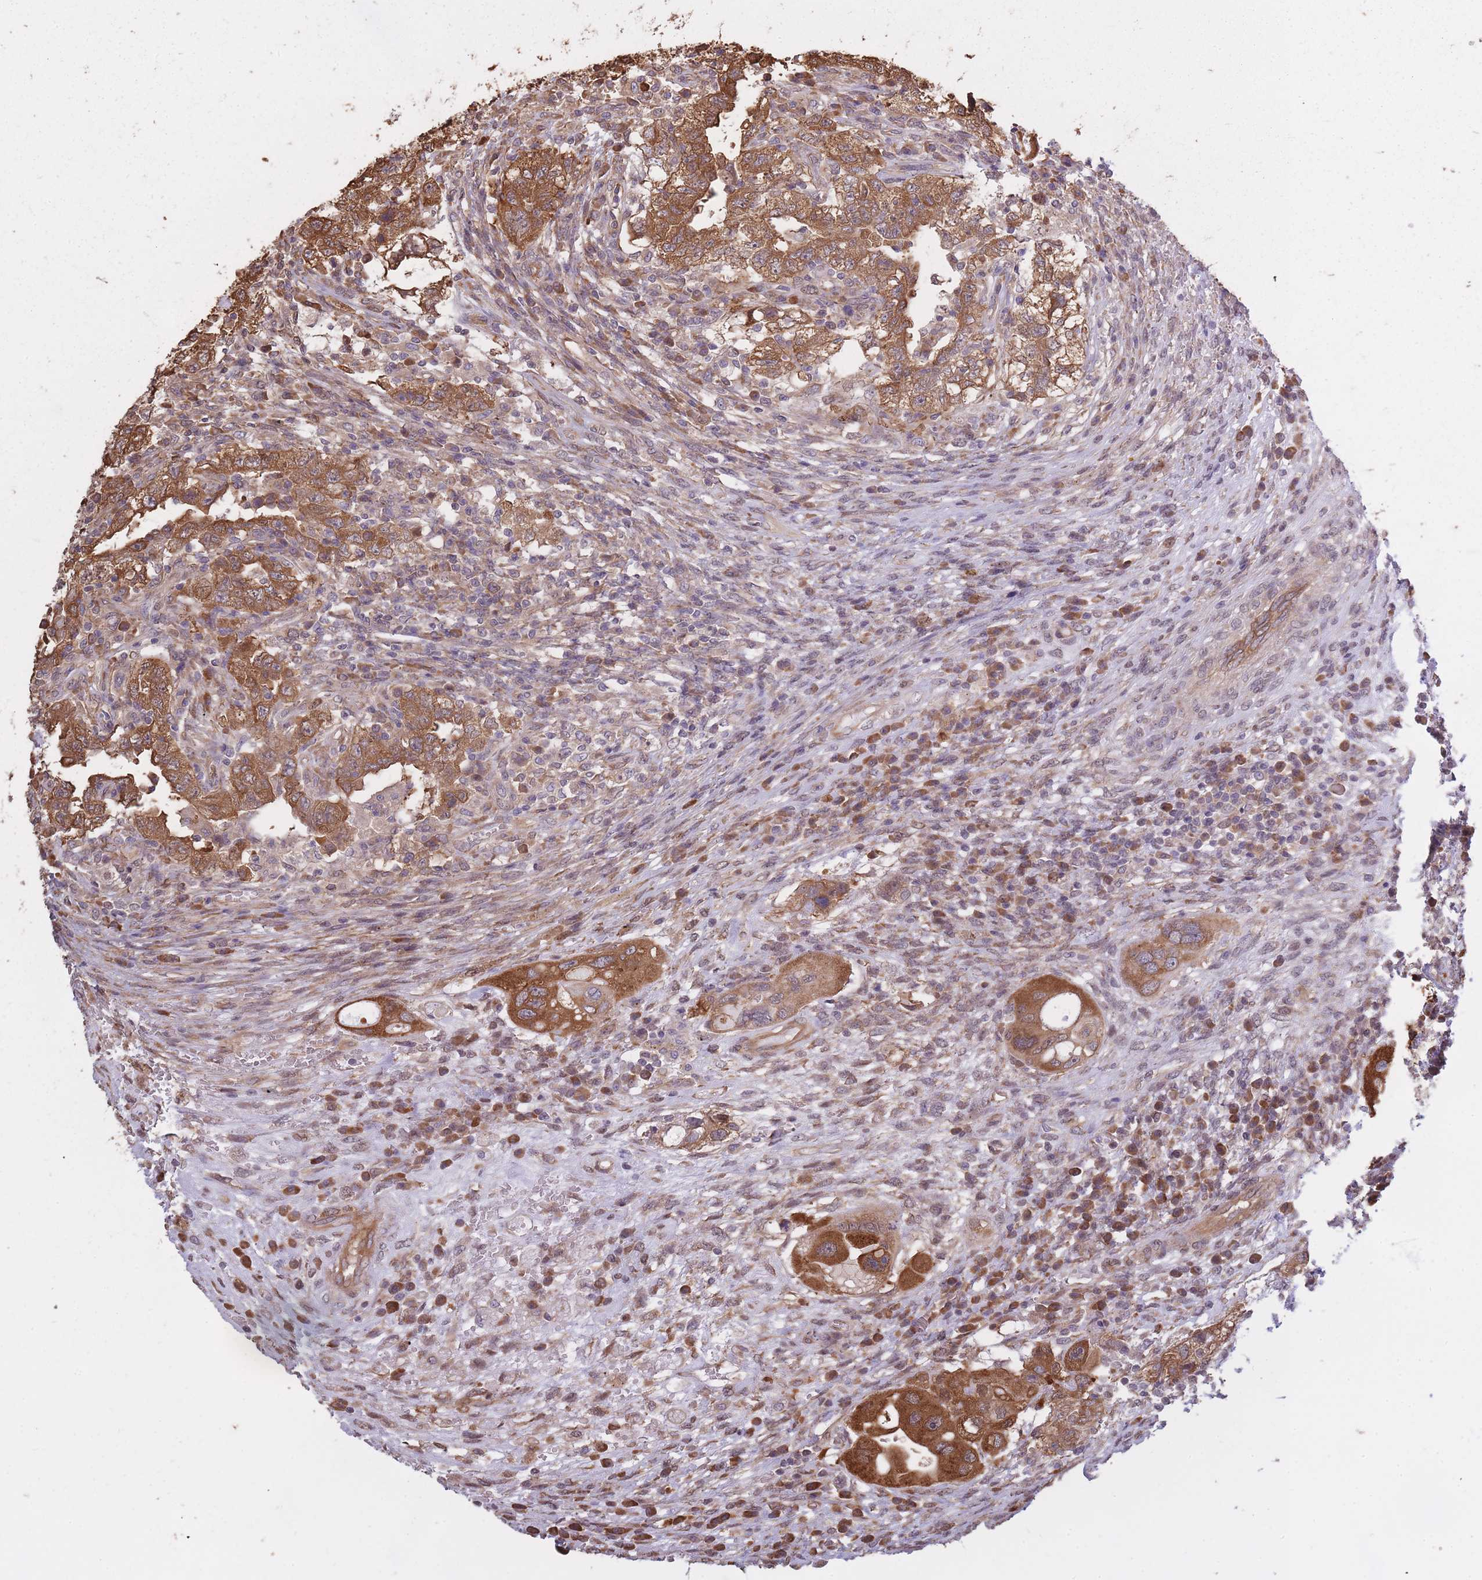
{"staining": {"intensity": "moderate", "quantity": ">75%", "location": "cytoplasmic/membranous"}, "tissue": "testis cancer", "cell_type": "Tumor cells", "image_type": "cancer", "snomed": [{"axis": "morphology", "description": "Carcinoma, Embryonal, NOS"}, {"axis": "topography", "description": "Testis"}], "caption": "Immunohistochemical staining of human testis embryonal carcinoma demonstrates moderate cytoplasmic/membranous protein staining in about >75% of tumor cells.", "gene": "ARL13B", "patient": {"sex": "male", "age": 26}}